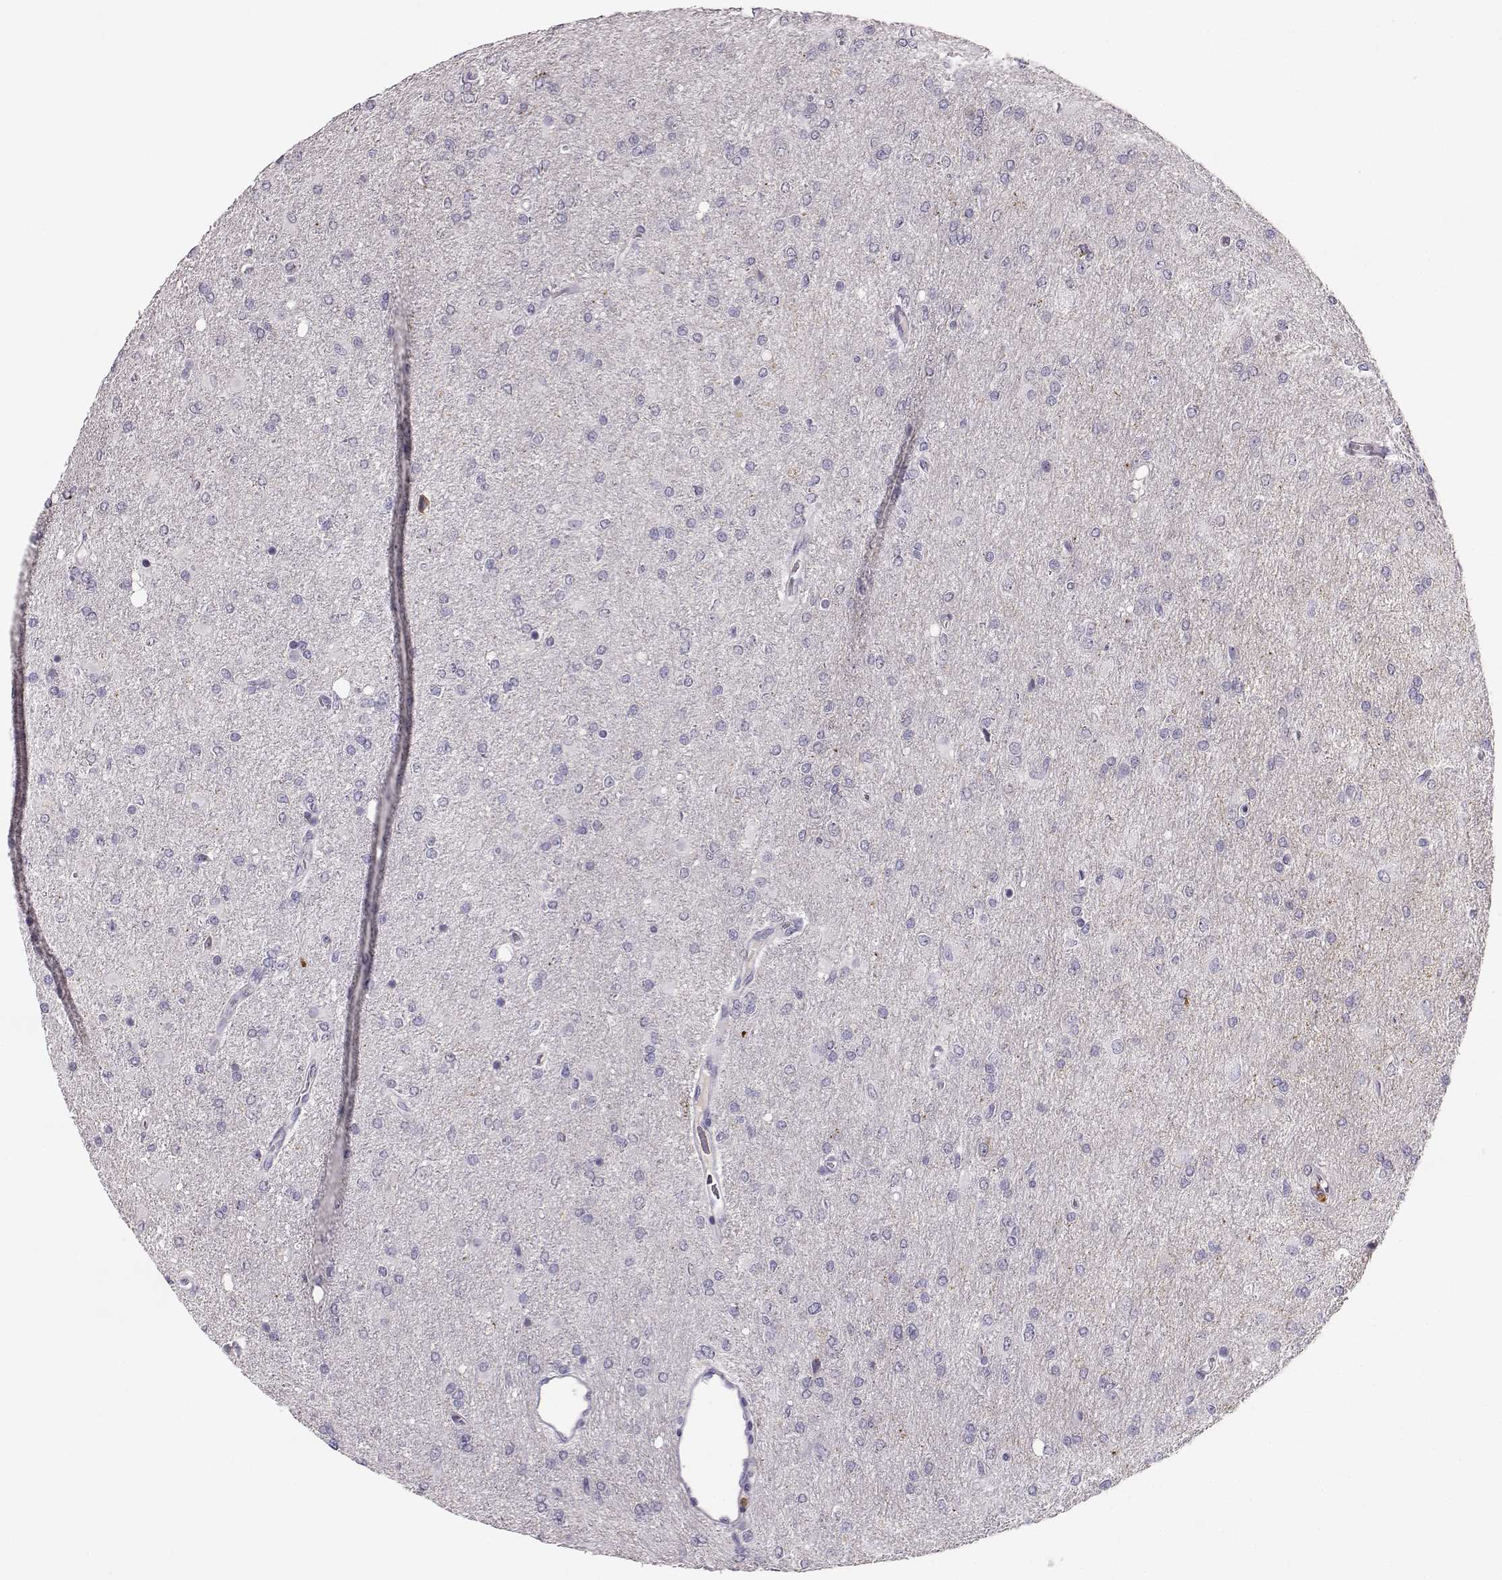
{"staining": {"intensity": "negative", "quantity": "none", "location": "none"}, "tissue": "glioma", "cell_type": "Tumor cells", "image_type": "cancer", "snomed": [{"axis": "morphology", "description": "Glioma, malignant, High grade"}, {"axis": "topography", "description": "Cerebral cortex"}], "caption": "High power microscopy micrograph of an IHC image of glioma, revealing no significant positivity in tumor cells. (DAB (3,3'-diaminobenzidine) immunohistochemistry with hematoxylin counter stain).", "gene": "NPTXR", "patient": {"sex": "male", "age": 70}}